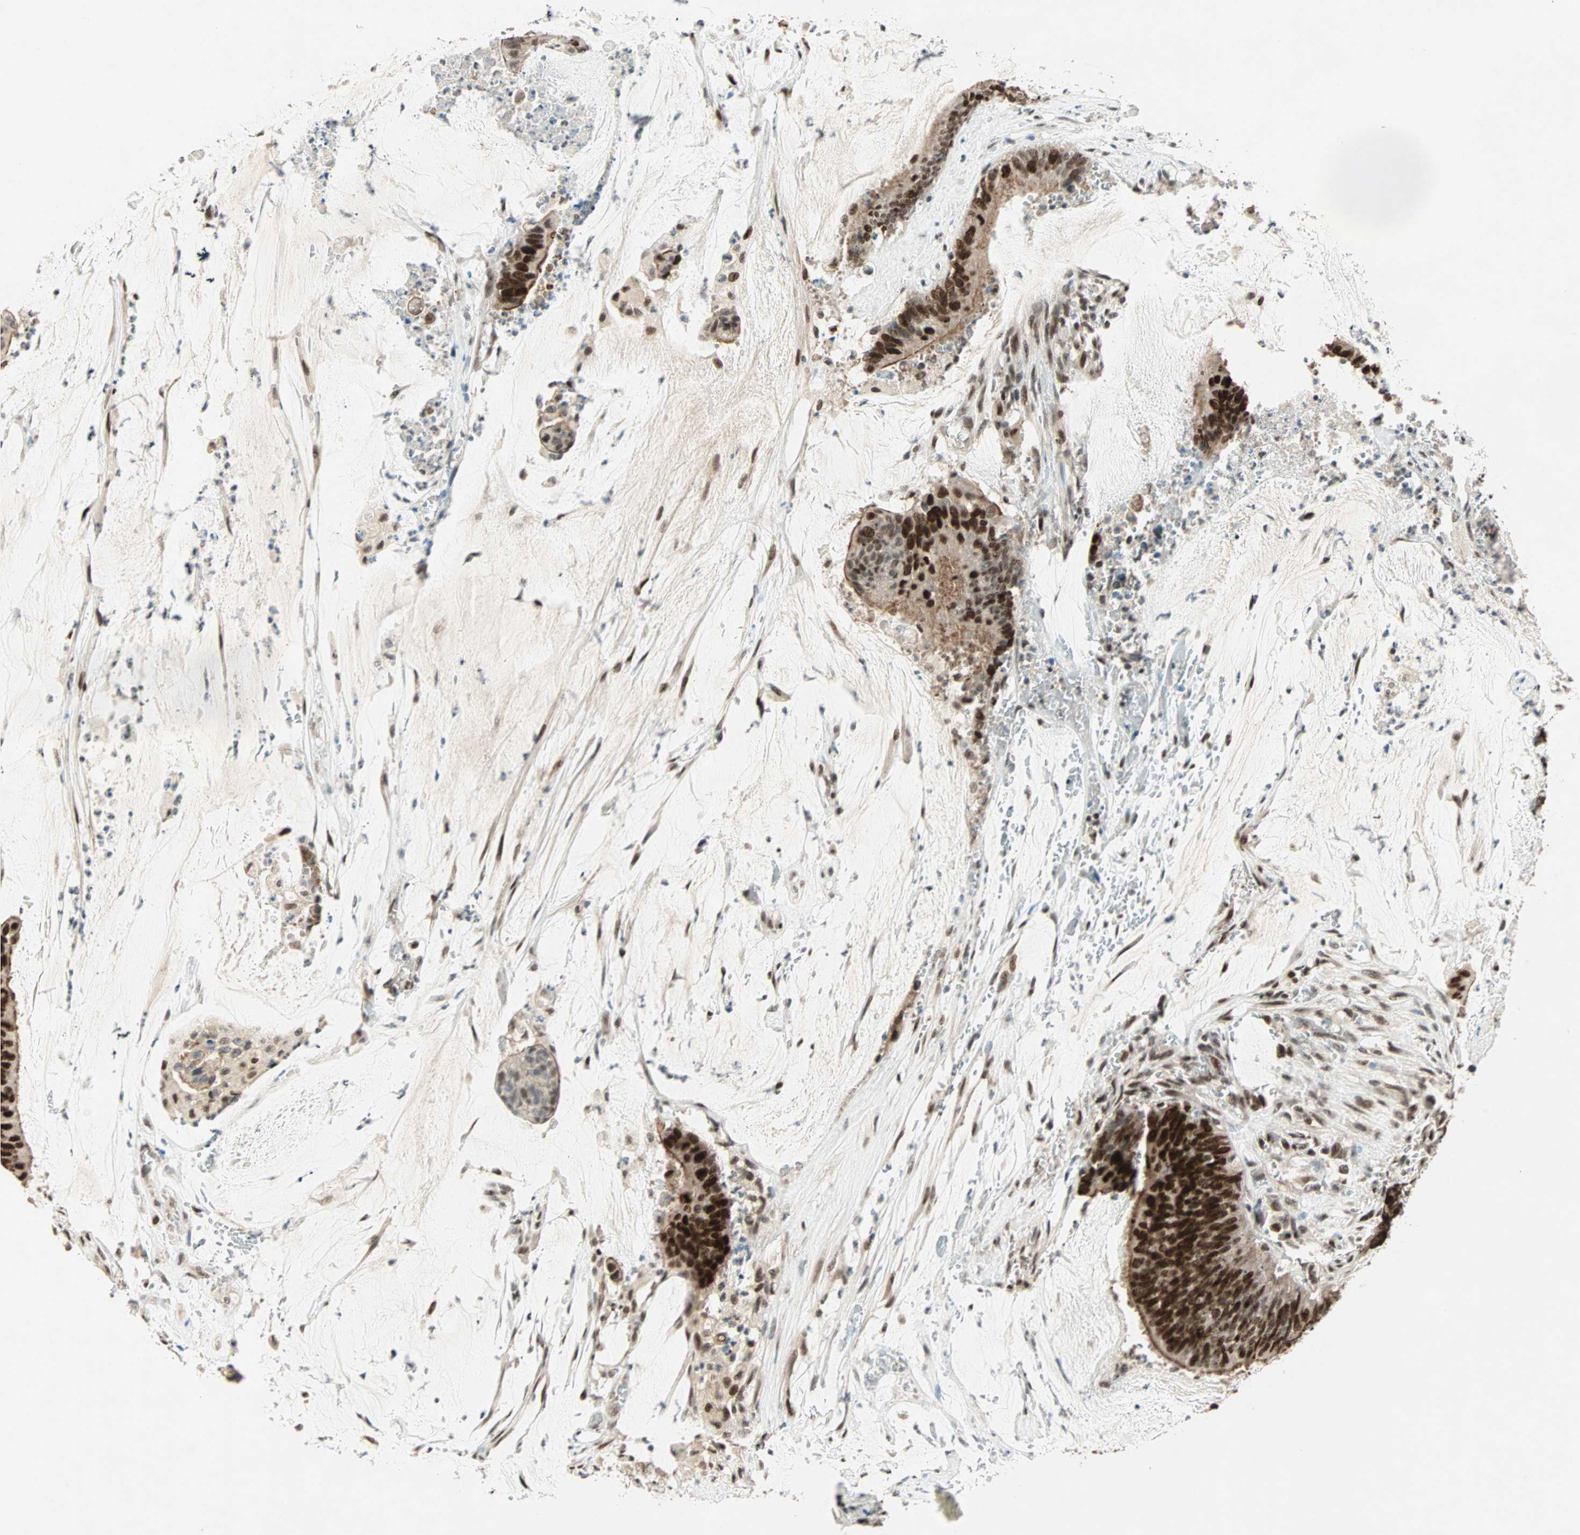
{"staining": {"intensity": "strong", "quantity": ">75%", "location": "cytoplasmic/membranous,nuclear"}, "tissue": "colorectal cancer", "cell_type": "Tumor cells", "image_type": "cancer", "snomed": [{"axis": "morphology", "description": "Adenocarcinoma, NOS"}, {"axis": "topography", "description": "Rectum"}], "caption": "Strong cytoplasmic/membranous and nuclear staining is identified in approximately >75% of tumor cells in colorectal cancer. (DAB (3,3'-diaminobenzidine) = brown stain, brightfield microscopy at high magnification).", "gene": "MDC1", "patient": {"sex": "female", "age": 66}}